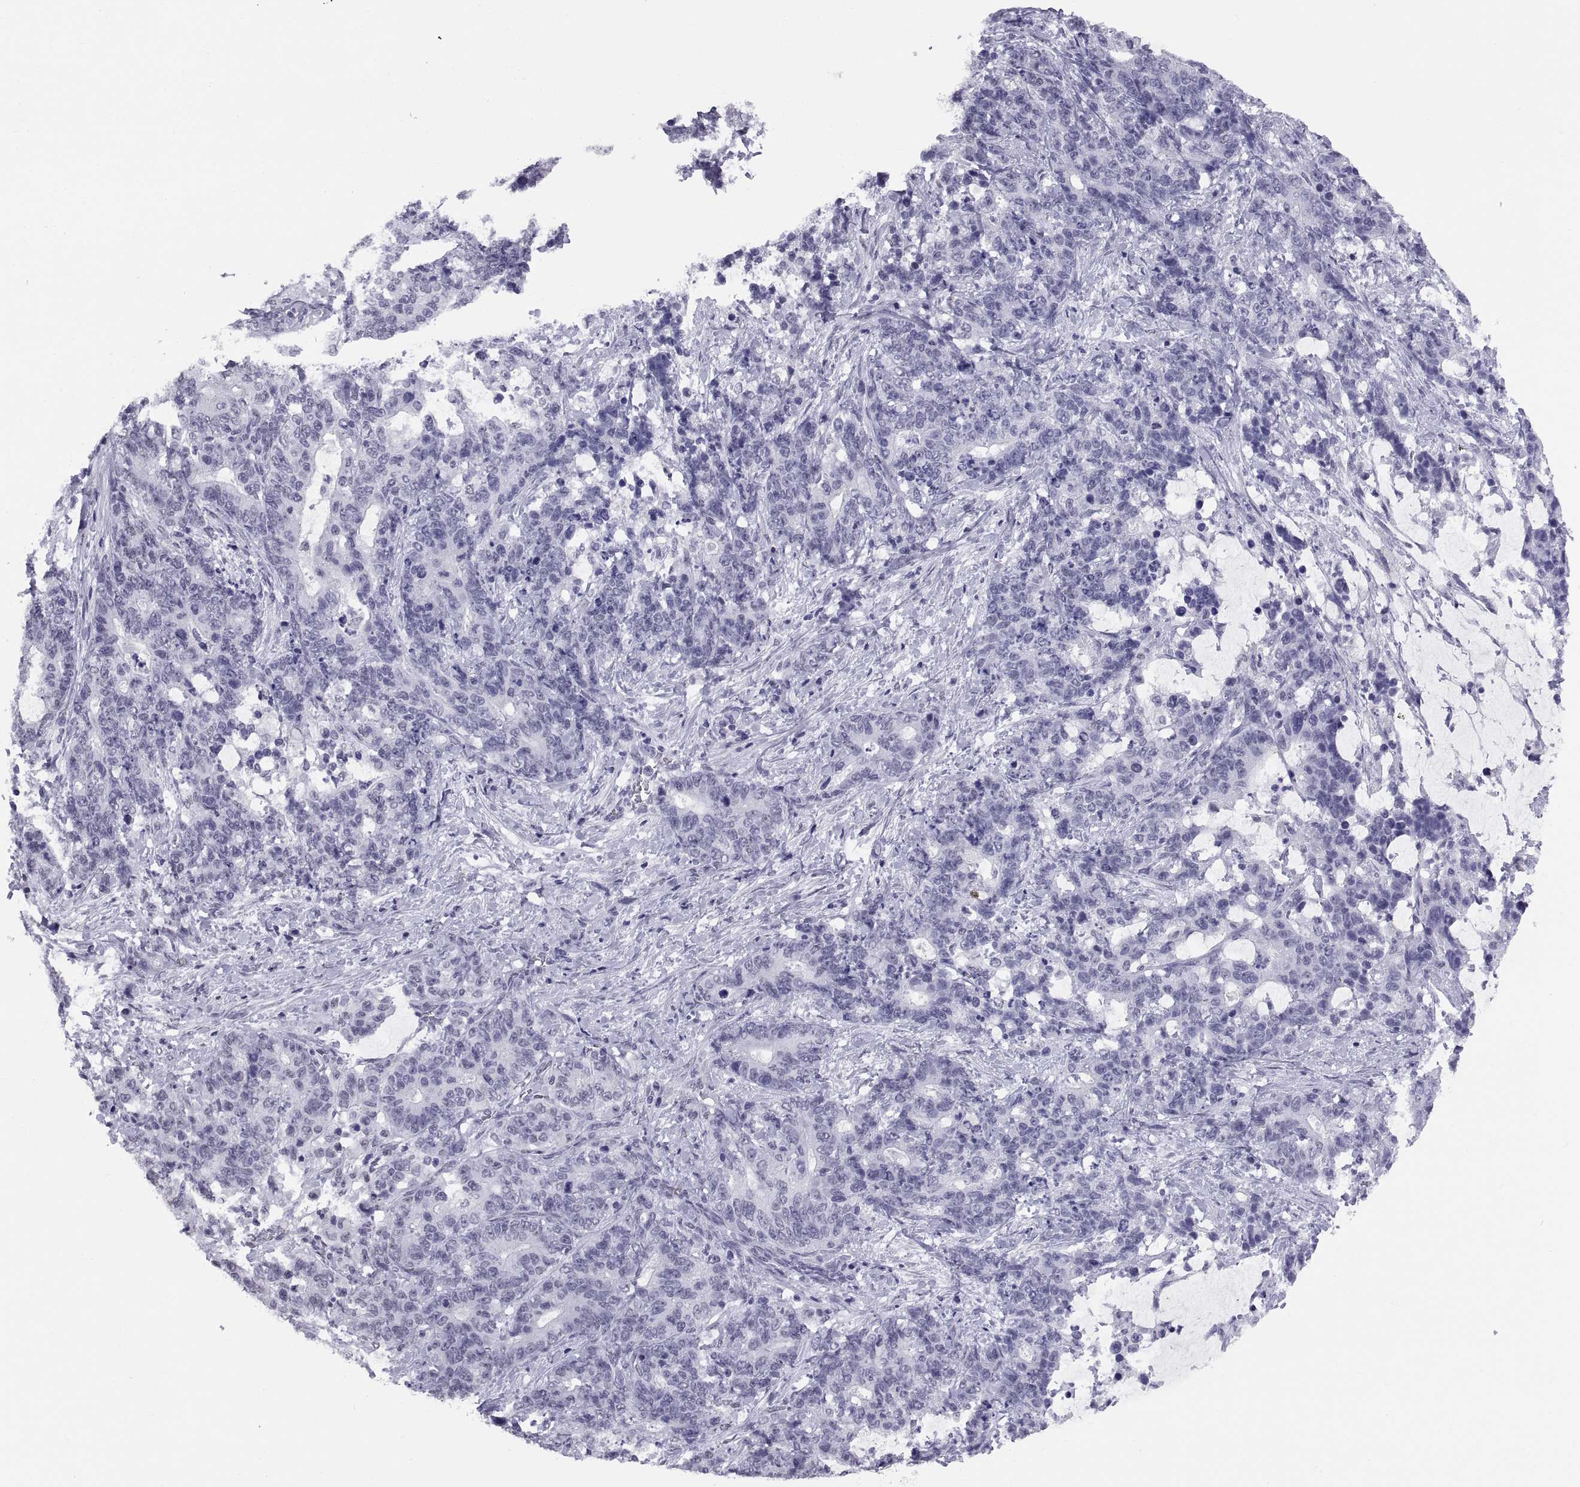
{"staining": {"intensity": "negative", "quantity": "none", "location": "none"}, "tissue": "stomach cancer", "cell_type": "Tumor cells", "image_type": "cancer", "snomed": [{"axis": "morphology", "description": "Normal tissue, NOS"}, {"axis": "morphology", "description": "Adenocarcinoma, NOS"}, {"axis": "topography", "description": "Stomach"}], "caption": "This is an immunohistochemistry histopathology image of human adenocarcinoma (stomach). There is no staining in tumor cells.", "gene": "NEUROD6", "patient": {"sex": "female", "age": 64}}